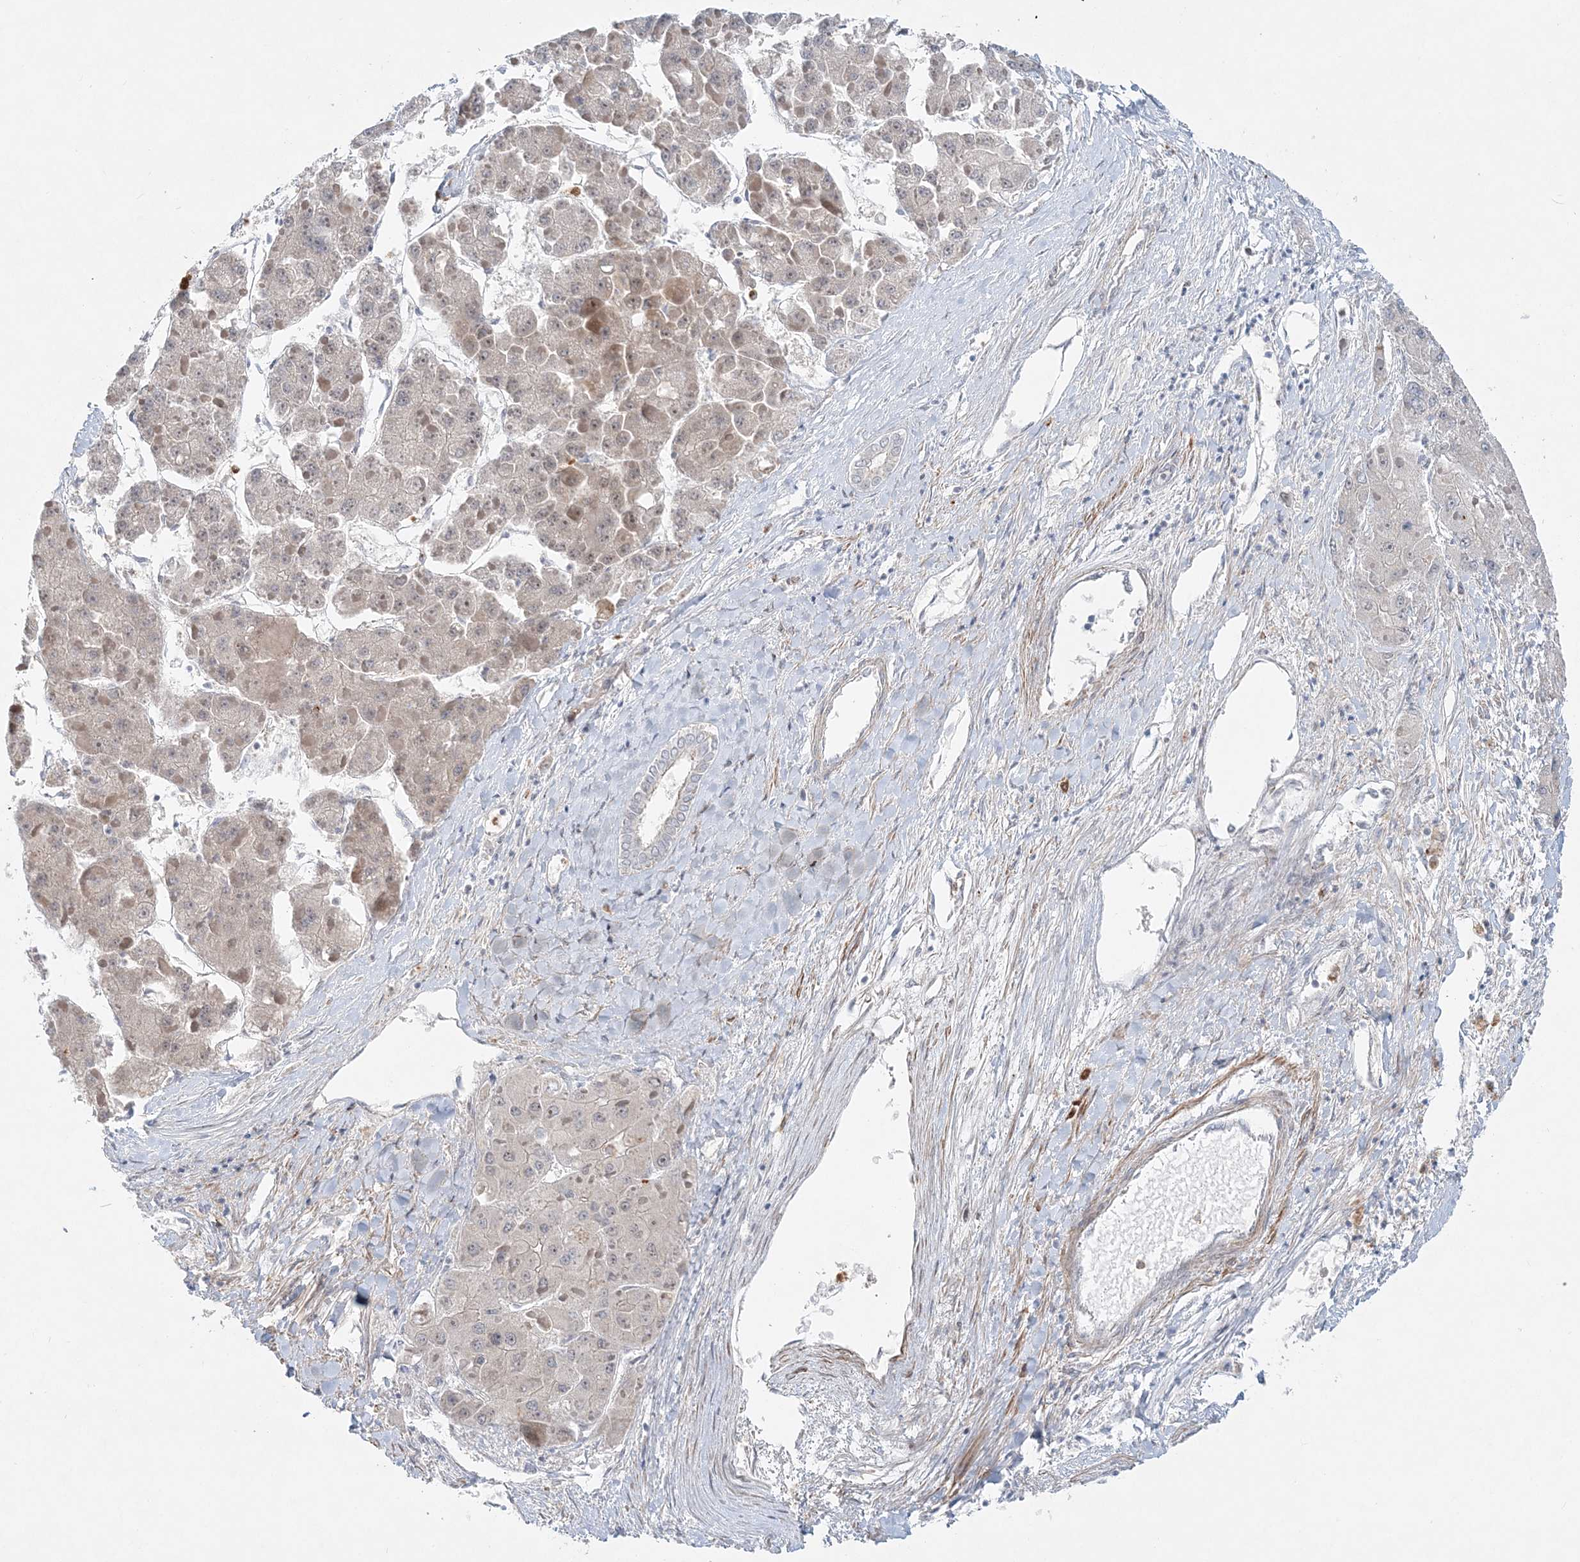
{"staining": {"intensity": "negative", "quantity": "none", "location": "none"}, "tissue": "liver cancer", "cell_type": "Tumor cells", "image_type": "cancer", "snomed": [{"axis": "morphology", "description": "Carcinoma, Hepatocellular, NOS"}, {"axis": "topography", "description": "Liver"}], "caption": "IHC micrograph of liver cancer (hepatocellular carcinoma) stained for a protein (brown), which exhibits no expression in tumor cells. (Stains: DAB IHC with hematoxylin counter stain, Microscopy: brightfield microscopy at high magnification).", "gene": "DNAH5", "patient": {"sex": "female", "age": 73}}